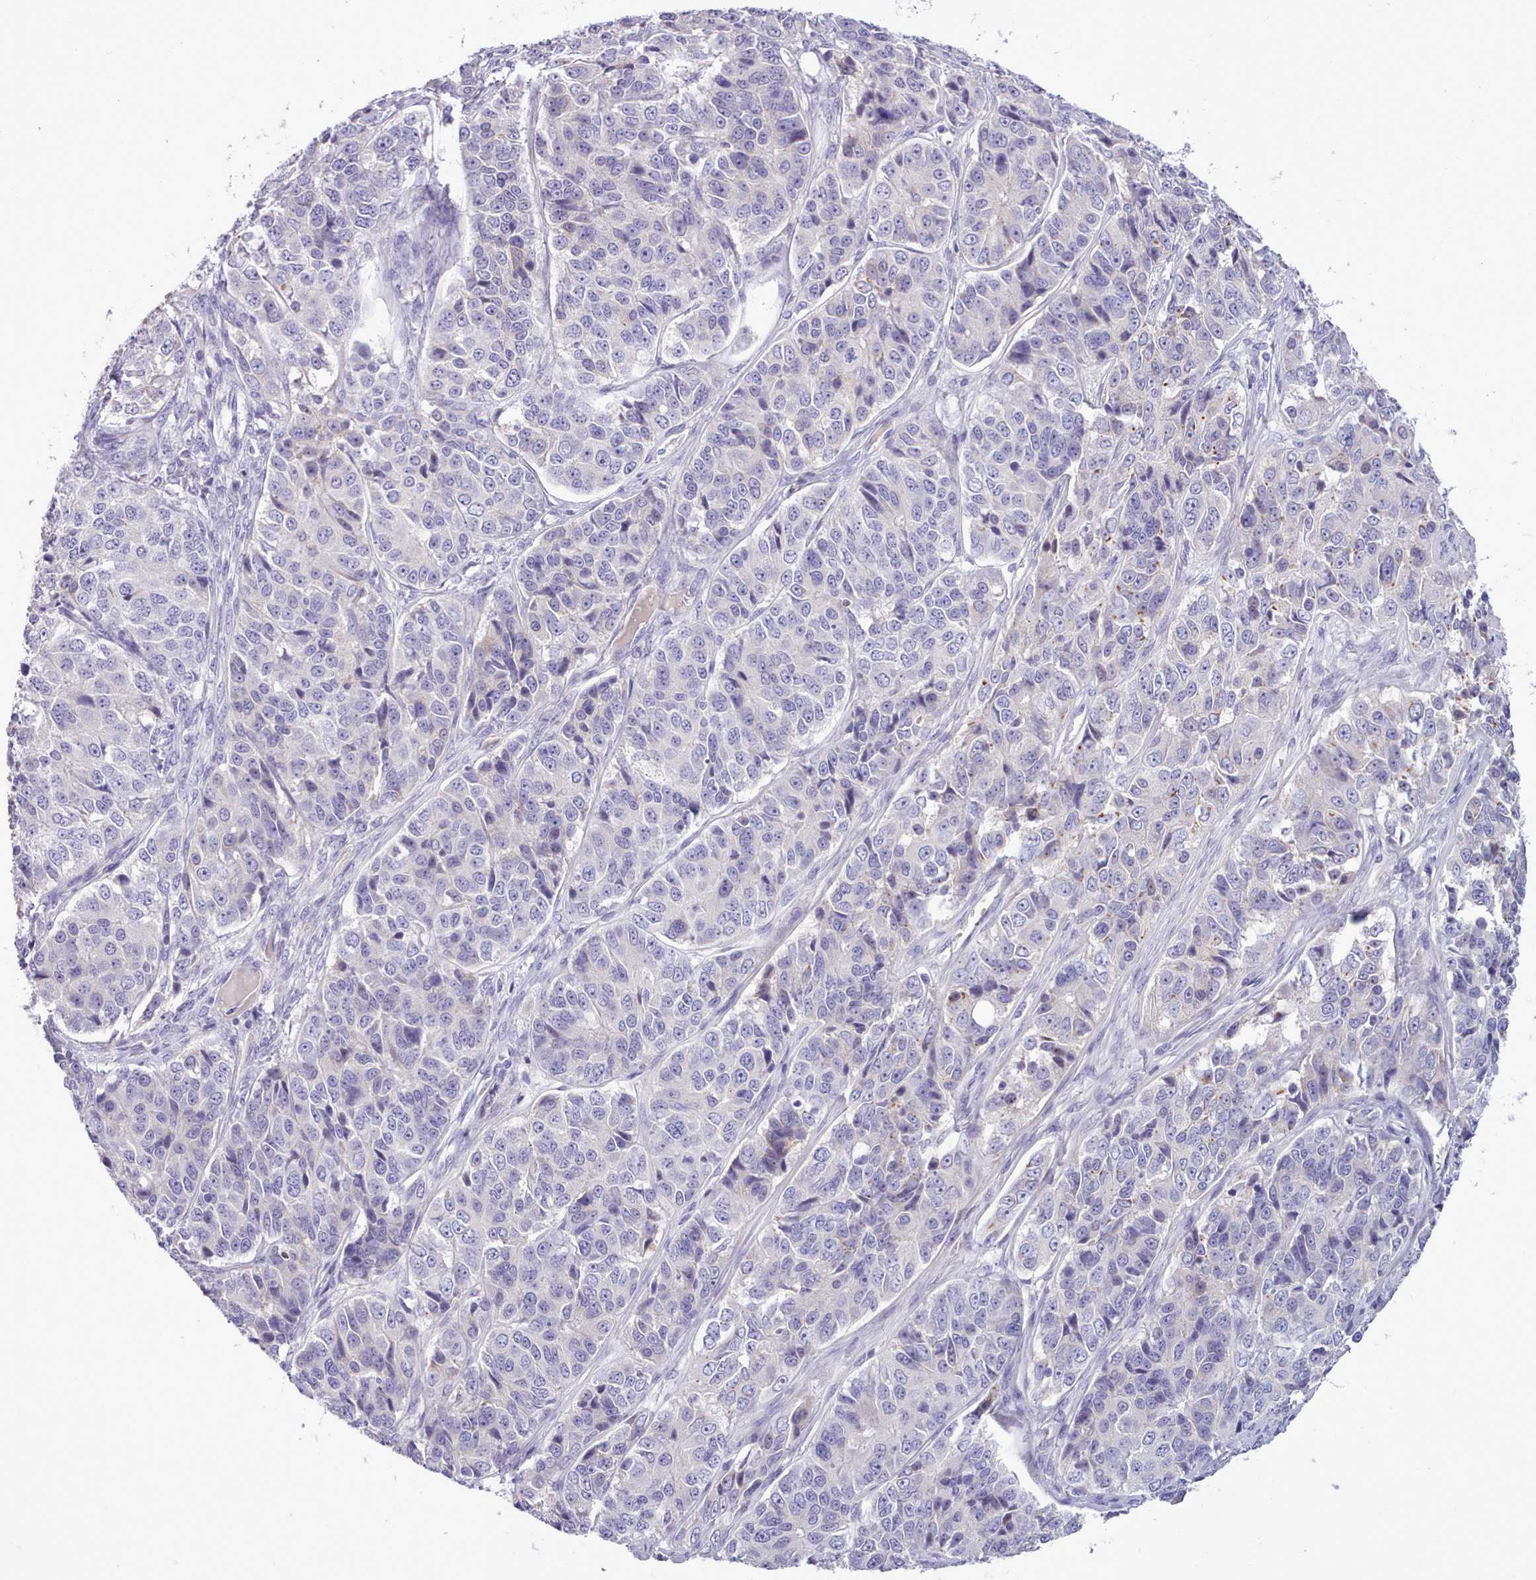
{"staining": {"intensity": "negative", "quantity": "none", "location": "none"}, "tissue": "ovarian cancer", "cell_type": "Tumor cells", "image_type": "cancer", "snomed": [{"axis": "morphology", "description": "Carcinoma, endometroid"}, {"axis": "topography", "description": "Ovary"}], "caption": "Tumor cells show no significant staining in ovarian endometroid carcinoma.", "gene": "CYP2A13", "patient": {"sex": "female", "age": 51}}